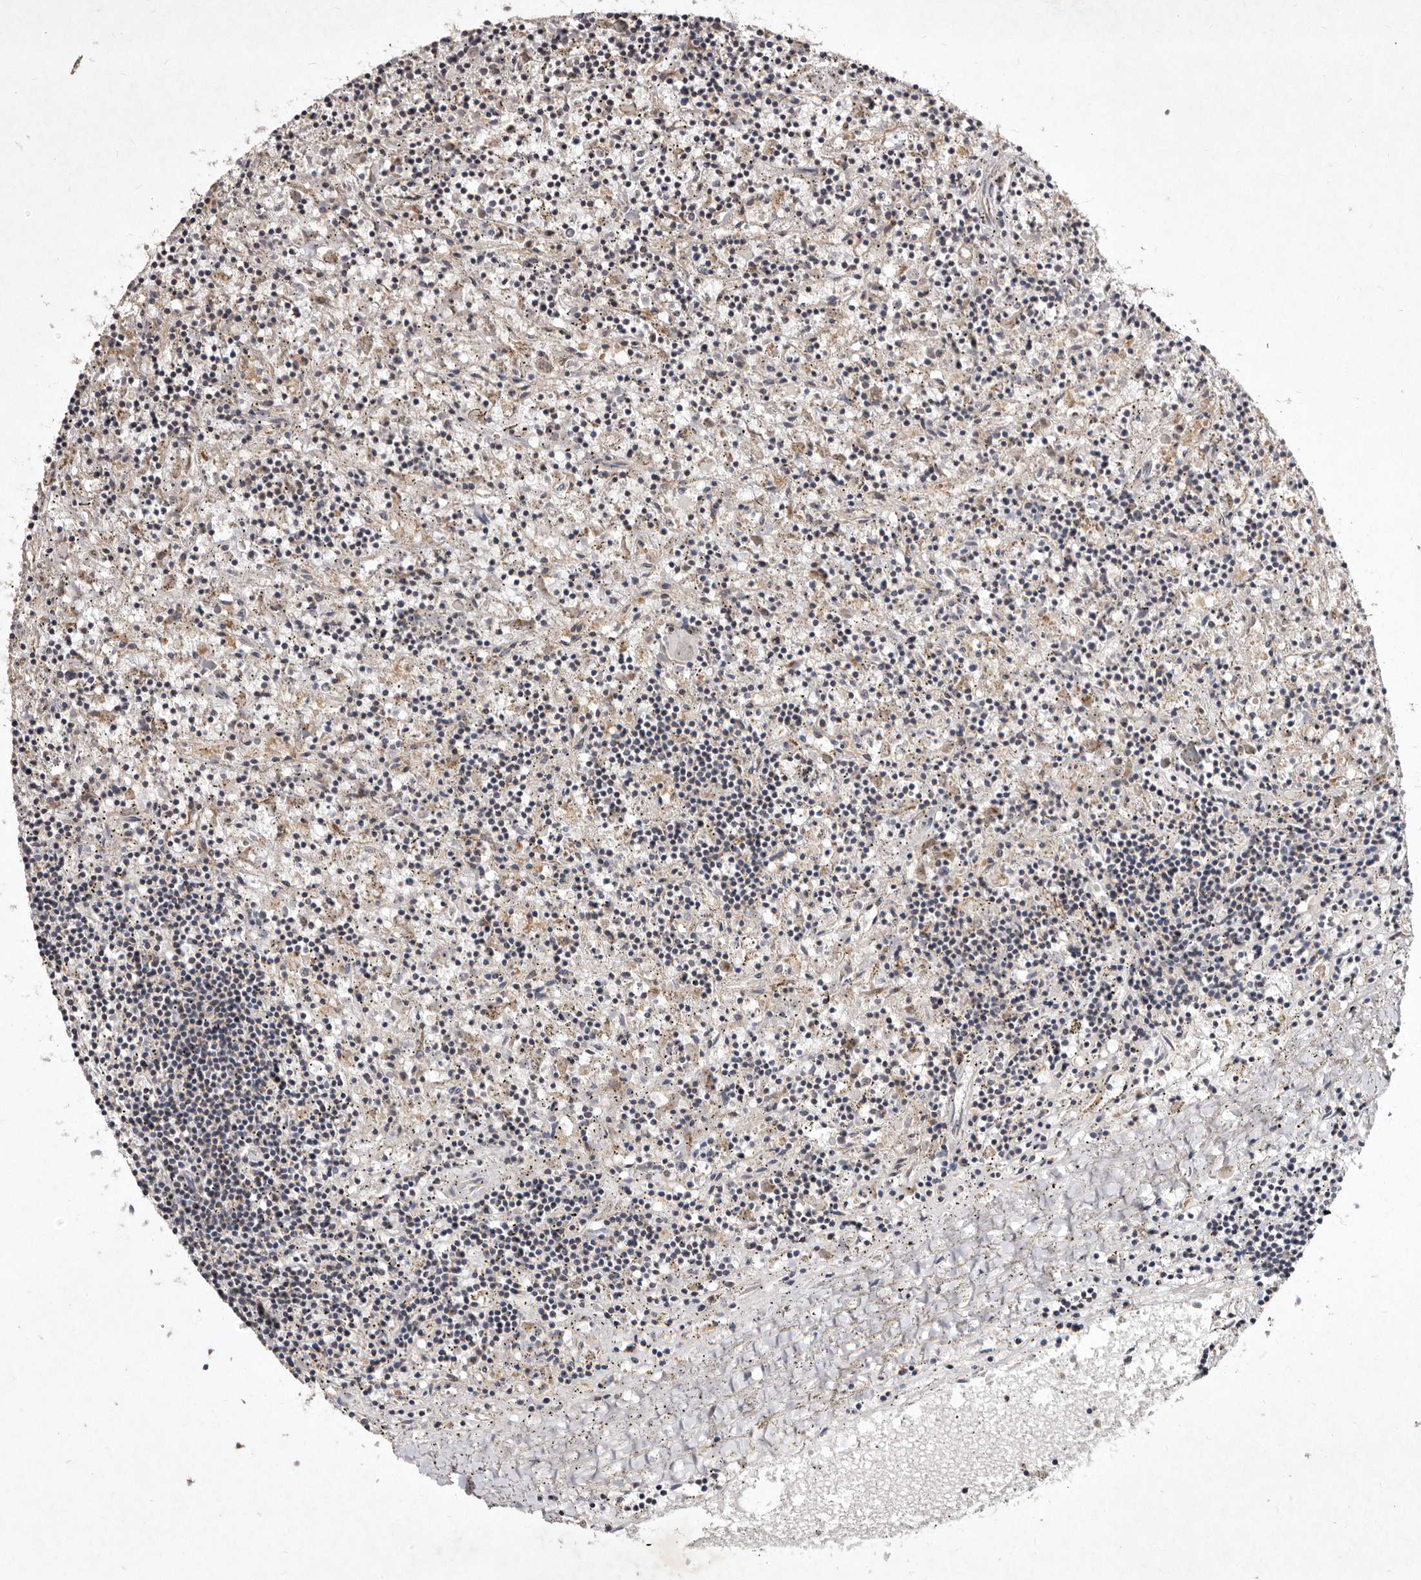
{"staining": {"intensity": "negative", "quantity": "none", "location": "none"}, "tissue": "lymphoma", "cell_type": "Tumor cells", "image_type": "cancer", "snomed": [{"axis": "morphology", "description": "Malignant lymphoma, non-Hodgkin's type, Low grade"}, {"axis": "topography", "description": "Spleen"}], "caption": "A high-resolution photomicrograph shows immunohistochemistry (IHC) staining of low-grade malignant lymphoma, non-Hodgkin's type, which reveals no significant staining in tumor cells.", "gene": "FLAD1", "patient": {"sex": "male", "age": 76}}